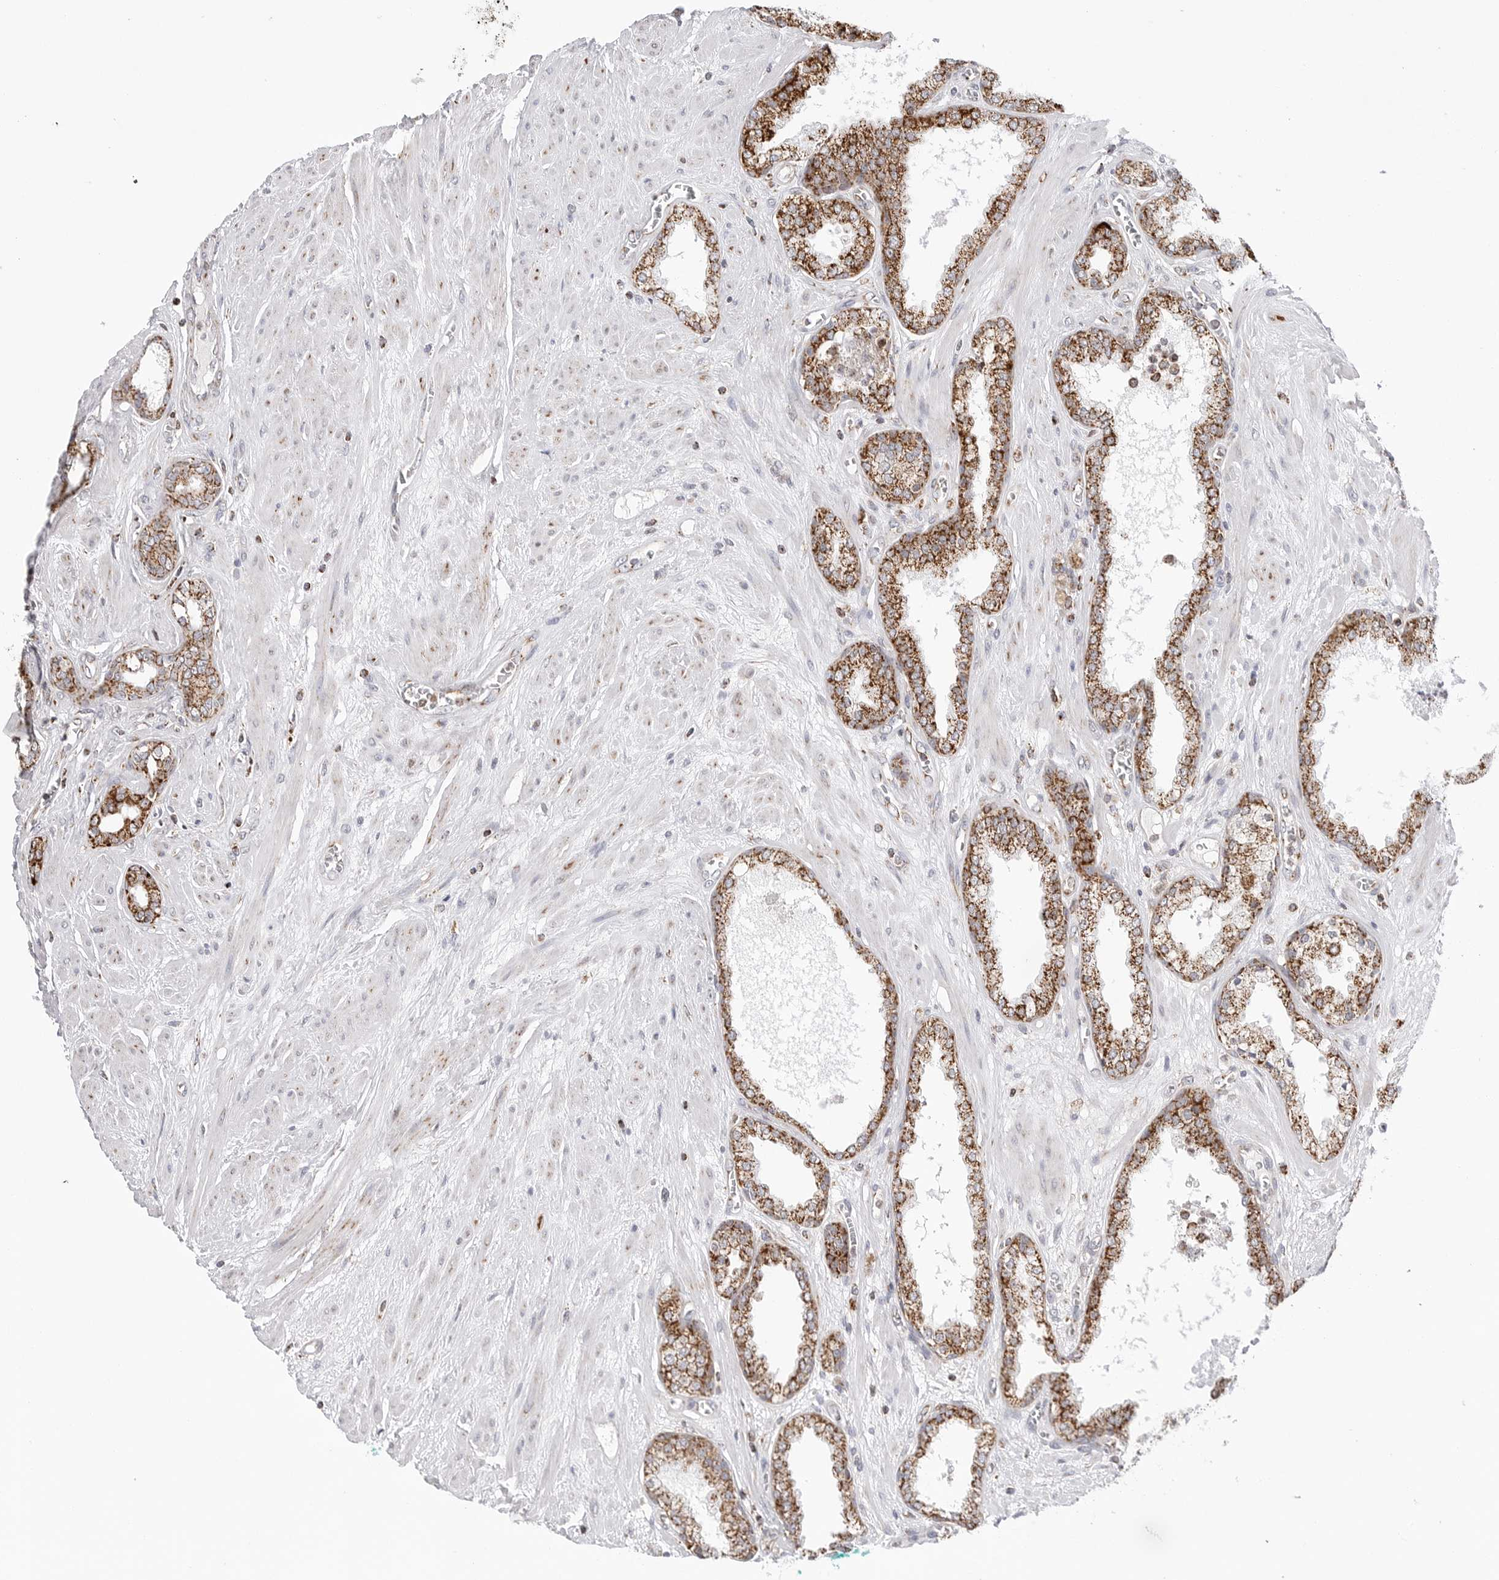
{"staining": {"intensity": "moderate", "quantity": ">75%", "location": "cytoplasmic/membranous"}, "tissue": "prostate cancer", "cell_type": "Tumor cells", "image_type": "cancer", "snomed": [{"axis": "morphology", "description": "Adenocarcinoma, Low grade"}, {"axis": "topography", "description": "Prostate"}], "caption": "A histopathology image of prostate low-grade adenocarcinoma stained for a protein exhibits moderate cytoplasmic/membranous brown staining in tumor cells.", "gene": "ATP5IF1", "patient": {"sex": "male", "age": 62}}